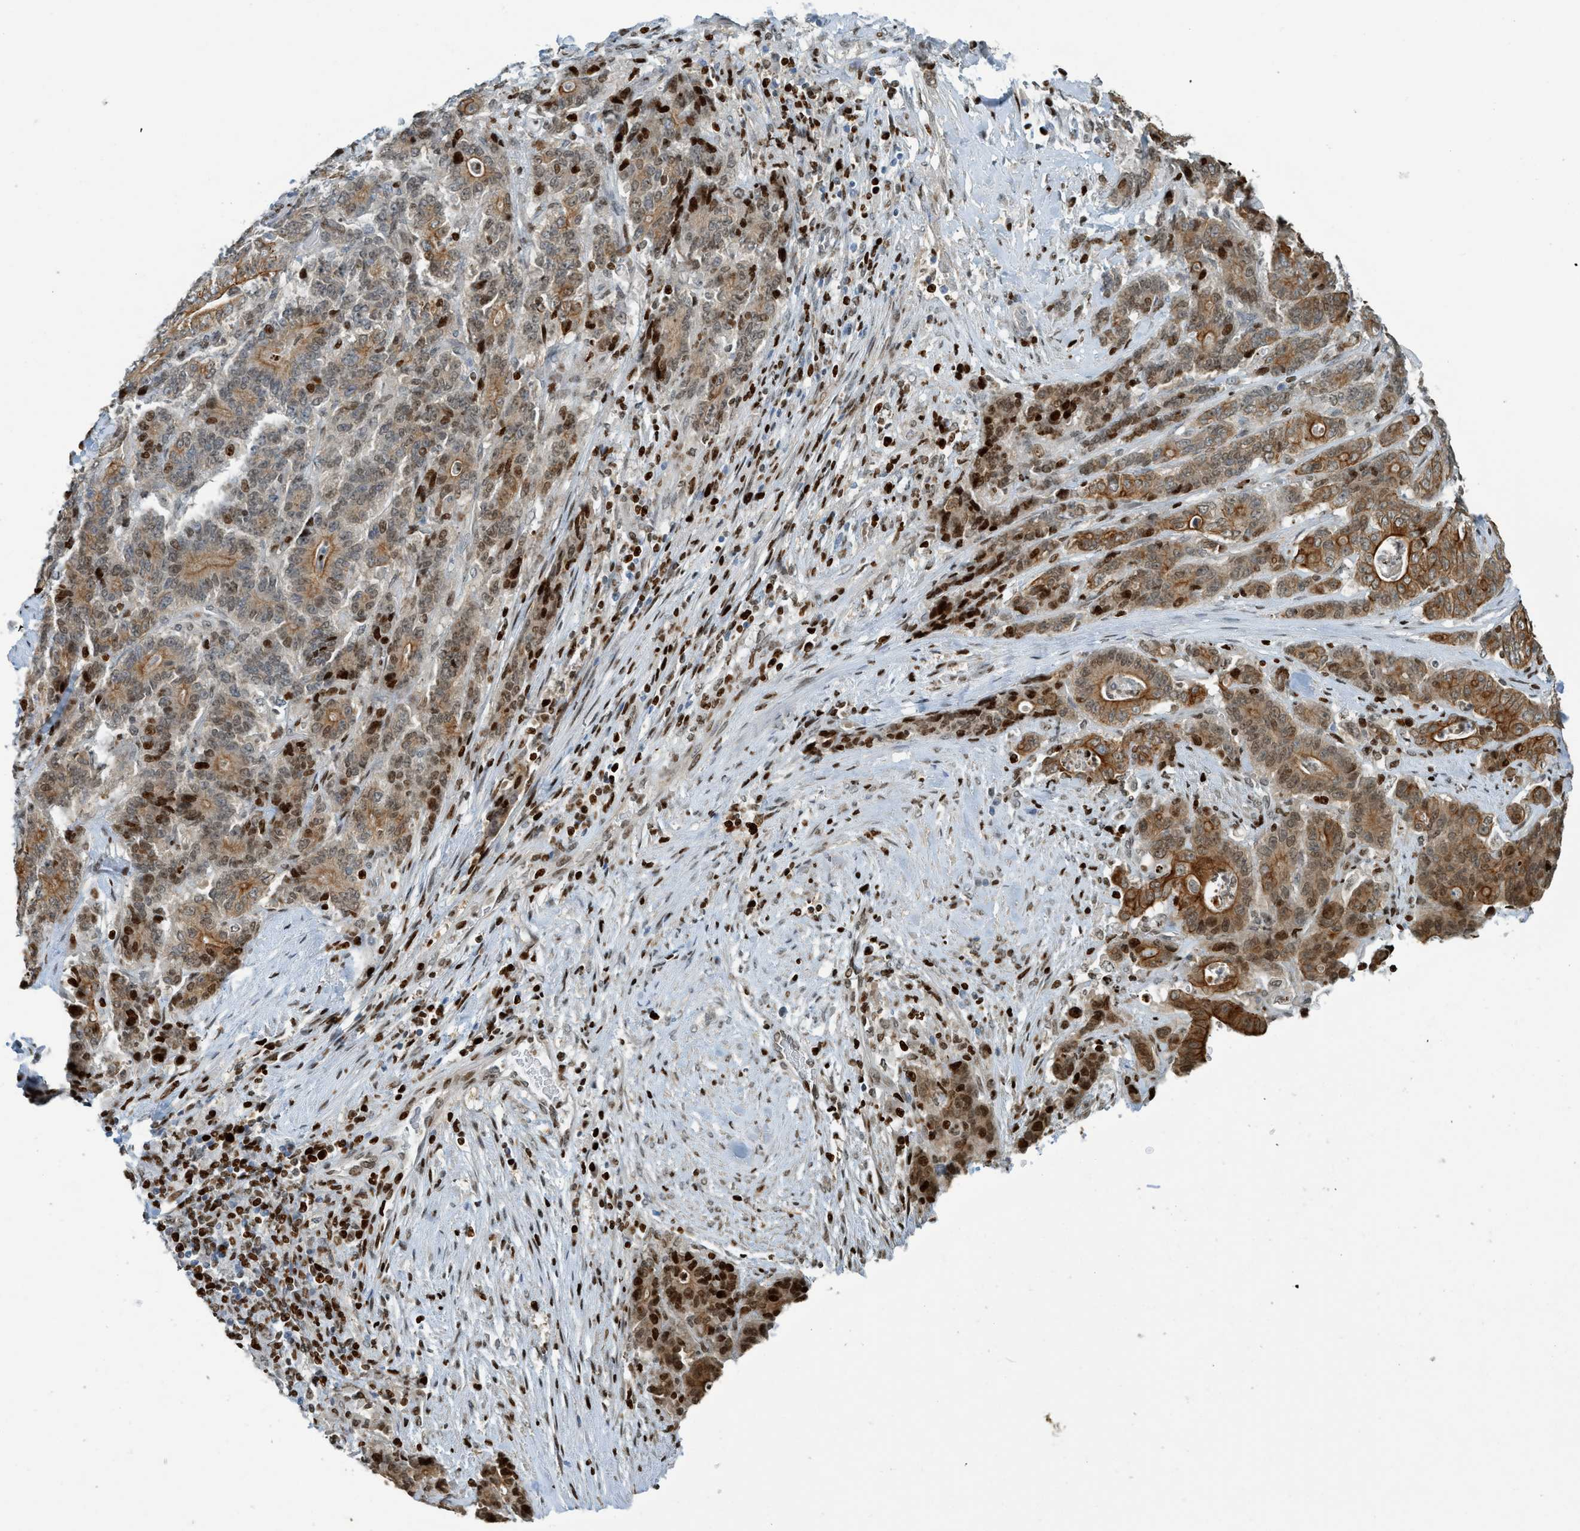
{"staining": {"intensity": "moderate", "quantity": ">75%", "location": "cytoplasmic/membranous,nuclear"}, "tissue": "stomach cancer", "cell_type": "Tumor cells", "image_type": "cancer", "snomed": [{"axis": "morphology", "description": "Adenocarcinoma, NOS"}, {"axis": "topography", "description": "Stomach"}], "caption": "The immunohistochemical stain shows moderate cytoplasmic/membranous and nuclear positivity in tumor cells of adenocarcinoma (stomach) tissue.", "gene": "SH3D19", "patient": {"sex": "female", "age": 73}}